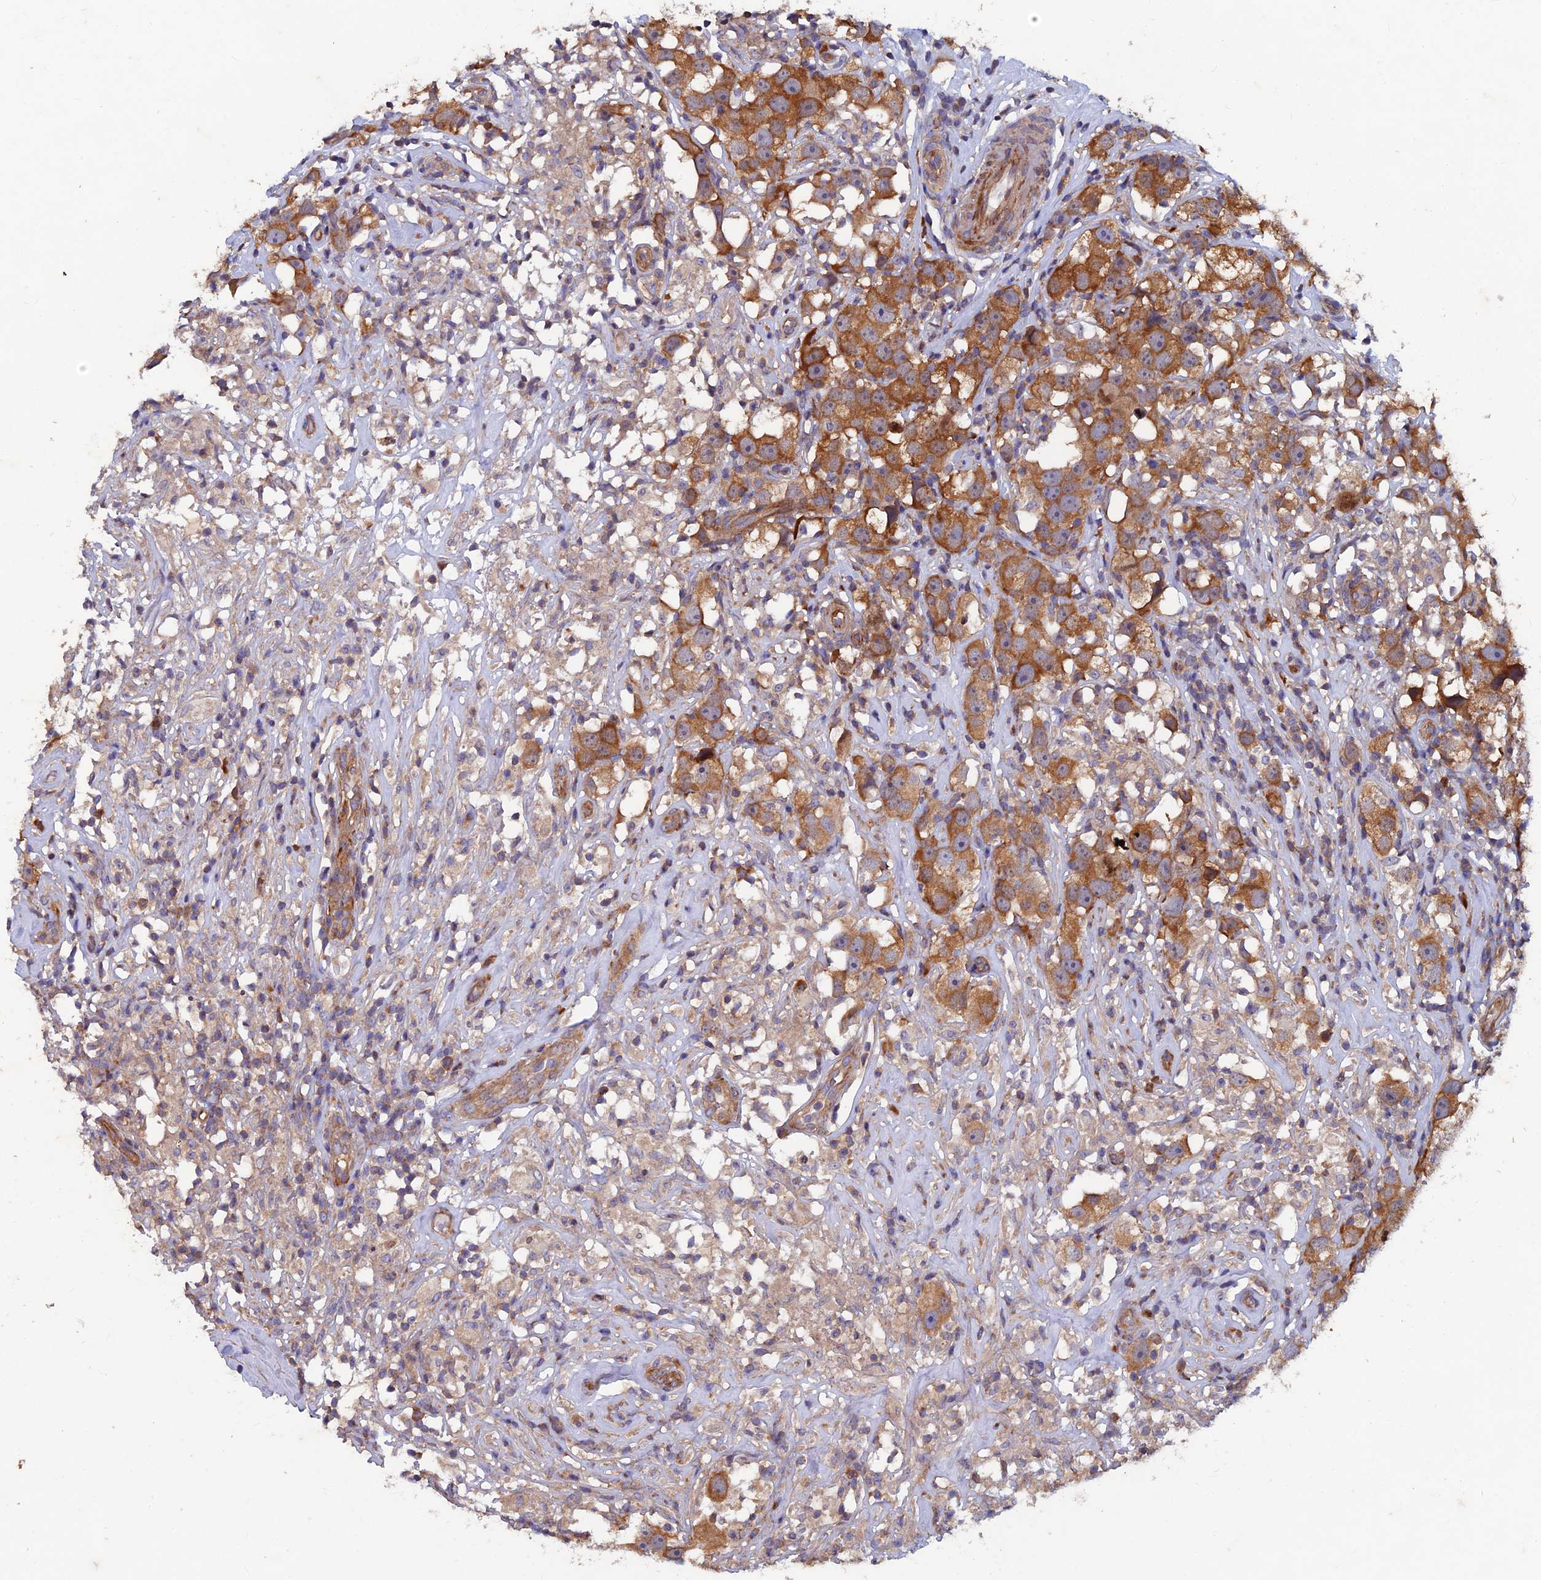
{"staining": {"intensity": "strong", "quantity": ">75%", "location": "cytoplasmic/membranous"}, "tissue": "testis cancer", "cell_type": "Tumor cells", "image_type": "cancer", "snomed": [{"axis": "morphology", "description": "Seminoma, NOS"}, {"axis": "topography", "description": "Testis"}], "caption": "A high-resolution image shows immunohistochemistry (IHC) staining of testis cancer, which exhibits strong cytoplasmic/membranous positivity in approximately >75% of tumor cells.", "gene": "NCAPG", "patient": {"sex": "male", "age": 49}}